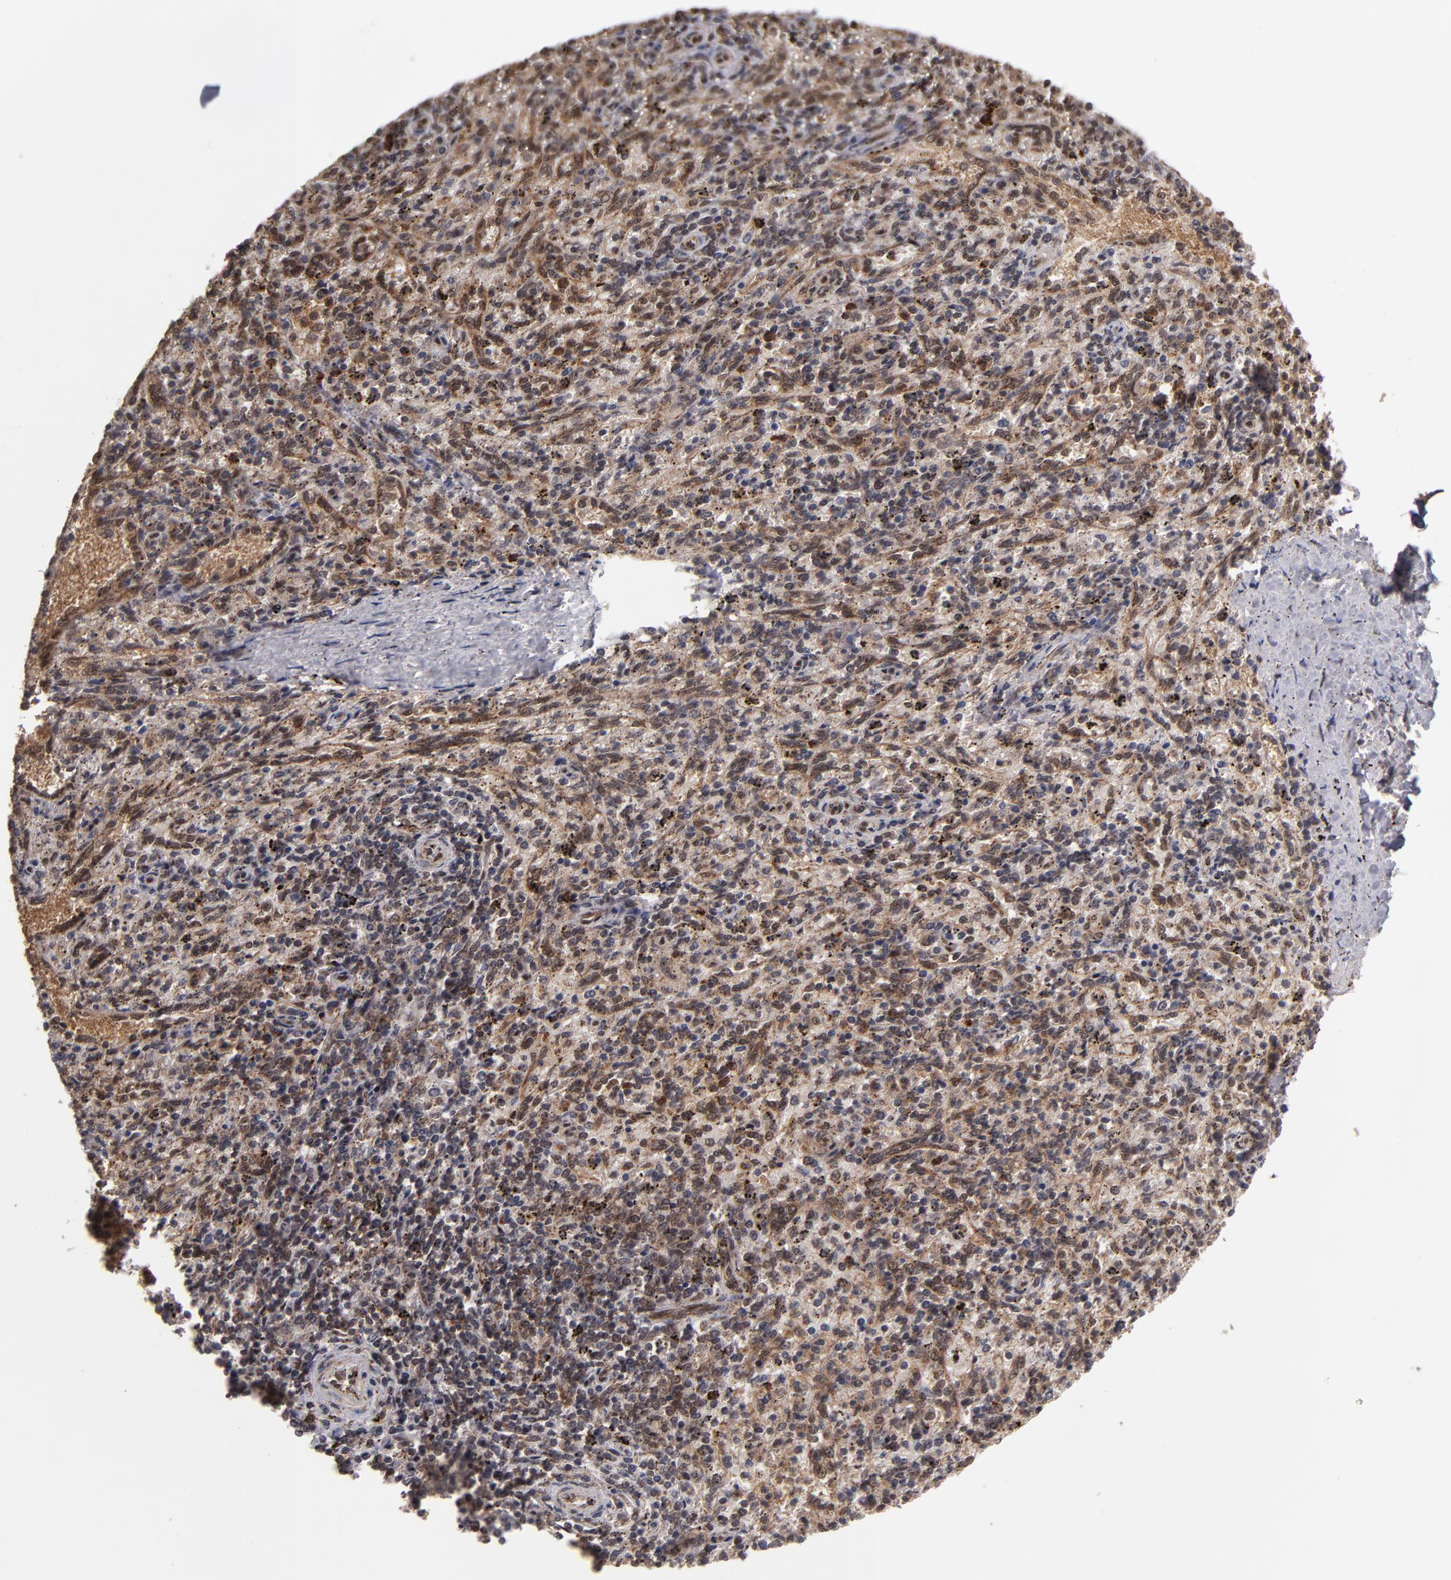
{"staining": {"intensity": "moderate", "quantity": "25%-75%", "location": "cytoplasmic/membranous"}, "tissue": "spleen", "cell_type": "Cells in red pulp", "image_type": "normal", "snomed": [{"axis": "morphology", "description": "Normal tissue, NOS"}, {"axis": "topography", "description": "Spleen"}], "caption": "IHC image of unremarkable human spleen stained for a protein (brown), which demonstrates medium levels of moderate cytoplasmic/membranous staining in about 25%-75% of cells in red pulp.", "gene": "CUL5", "patient": {"sex": "female", "age": 10}}